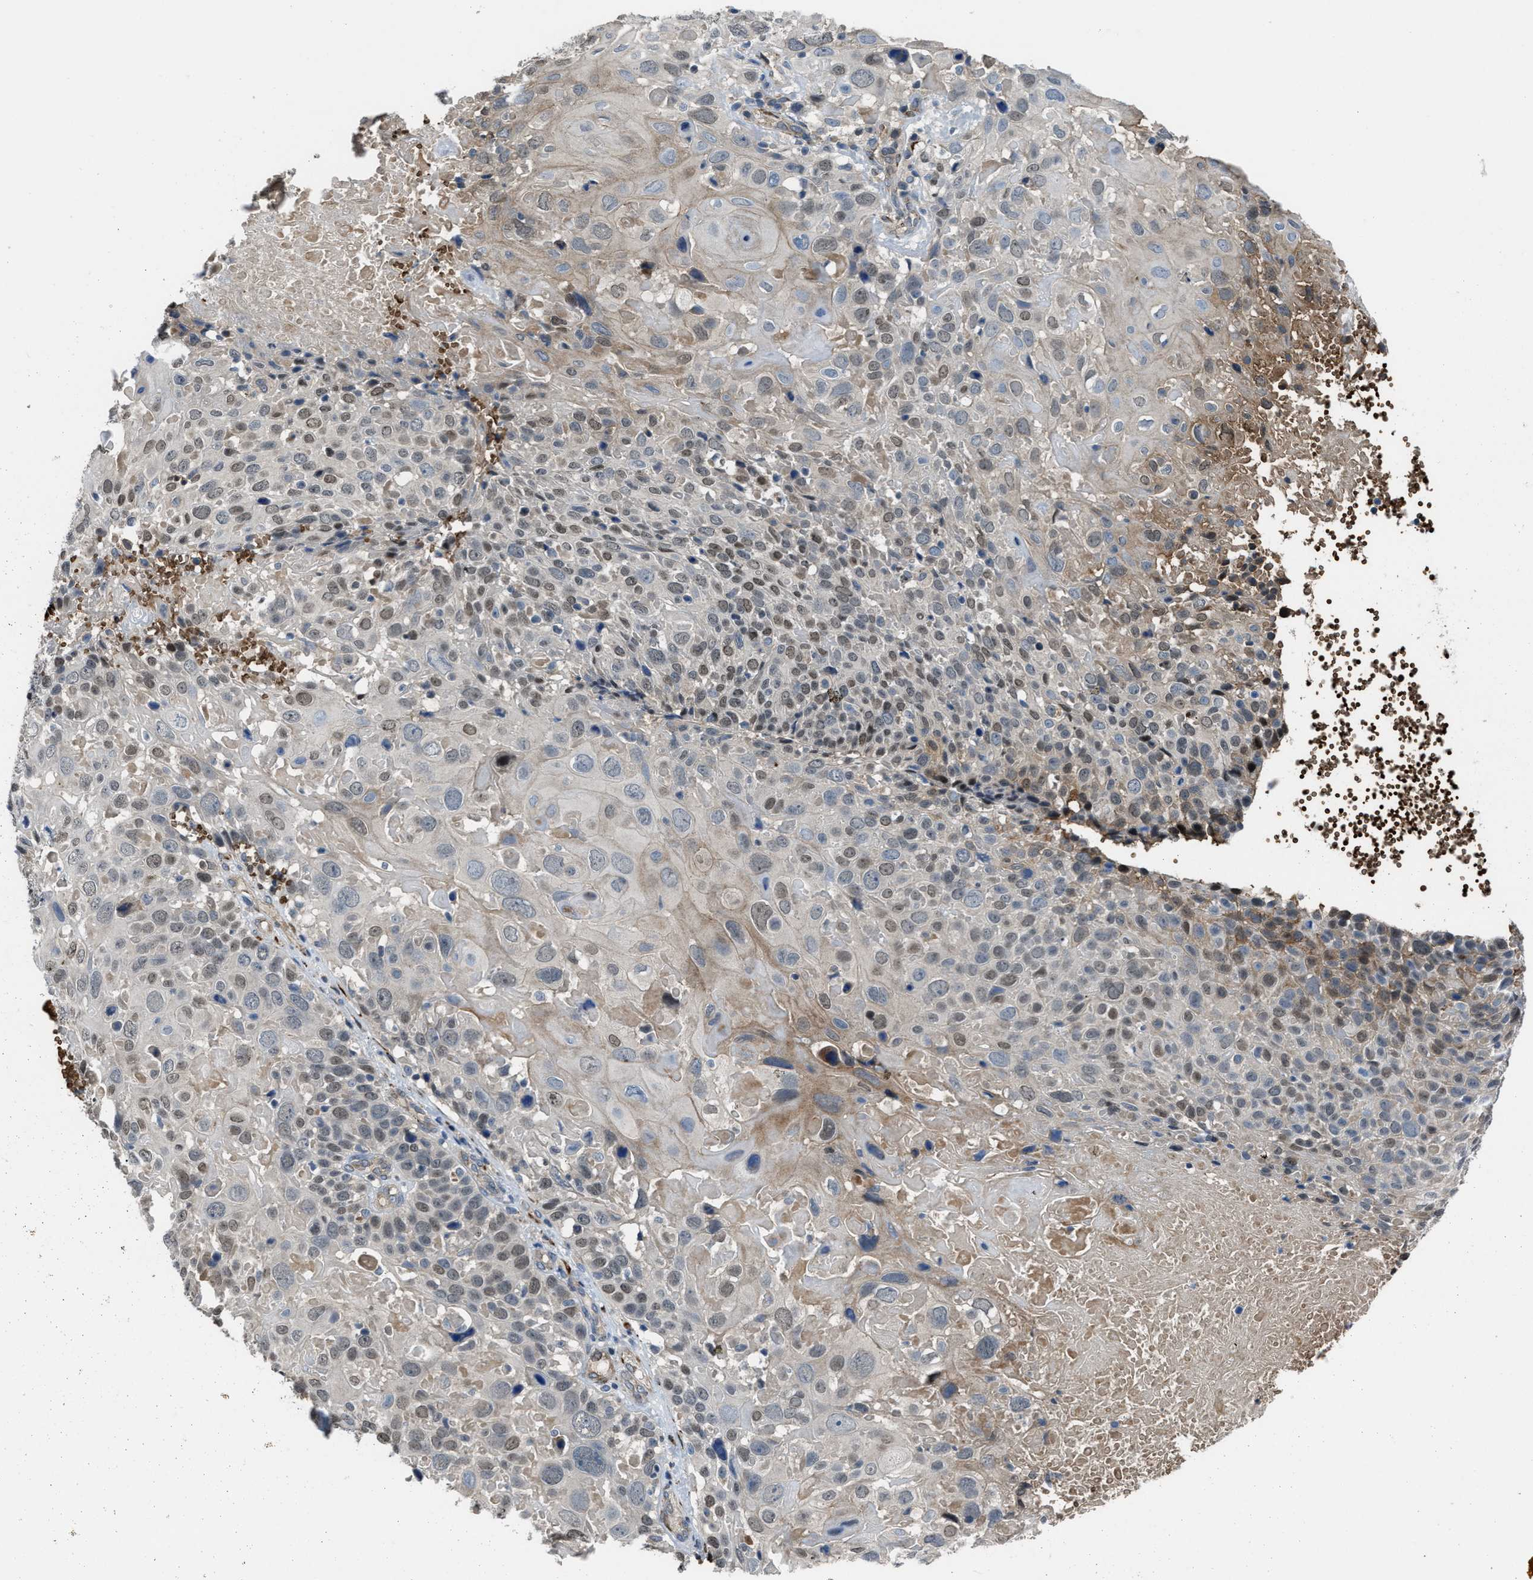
{"staining": {"intensity": "weak", "quantity": "25%-75%", "location": "cytoplasmic/membranous,nuclear"}, "tissue": "cervical cancer", "cell_type": "Tumor cells", "image_type": "cancer", "snomed": [{"axis": "morphology", "description": "Squamous cell carcinoma, NOS"}, {"axis": "topography", "description": "Cervix"}], "caption": "Cervical cancer was stained to show a protein in brown. There is low levels of weak cytoplasmic/membranous and nuclear expression in approximately 25%-75% of tumor cells.", "gene": "SELENOM", "patient": {"sex": "female", "age": 74}}